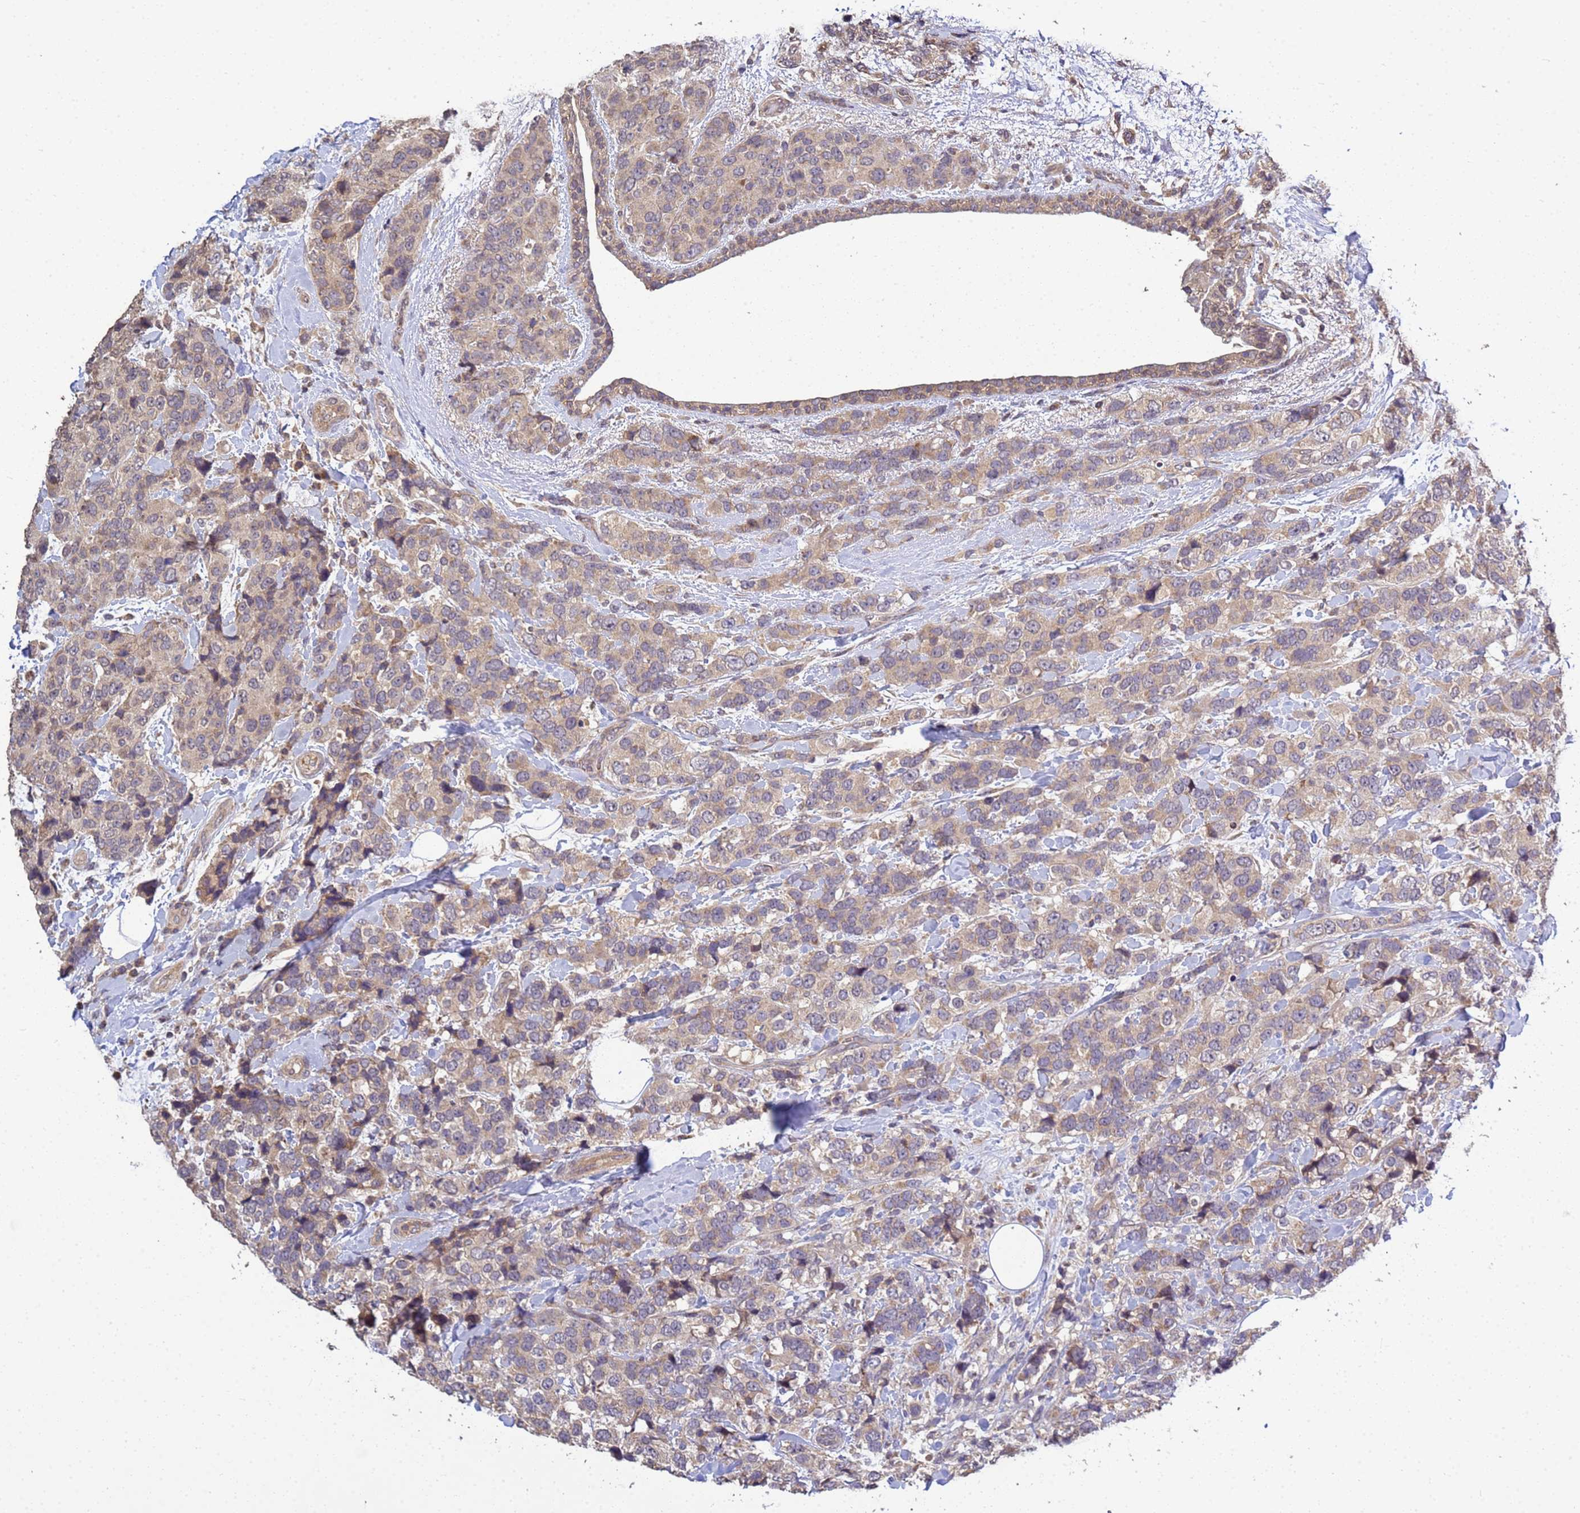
{"staining": {"intensity": "weak", "quantity": ">75%", "location": "cytoplasmic/membranous"}, "tissue": "breast cancer", "cell_type": "Tumor cells", "image_type": "cancer", "snomed": [{"axis": "morphology", "description": "Lobular carcinoma"}, {"axis": "topography", "description": "Breast"}], "caption": "Breast lobular carcinoma stained for a protein (brown) shows weak cytoplasmic/membranous positive staining in approximately >75% of tumor cells.", "gene": "P2RX7", "patient": {"sex": "female", "age": 59}}